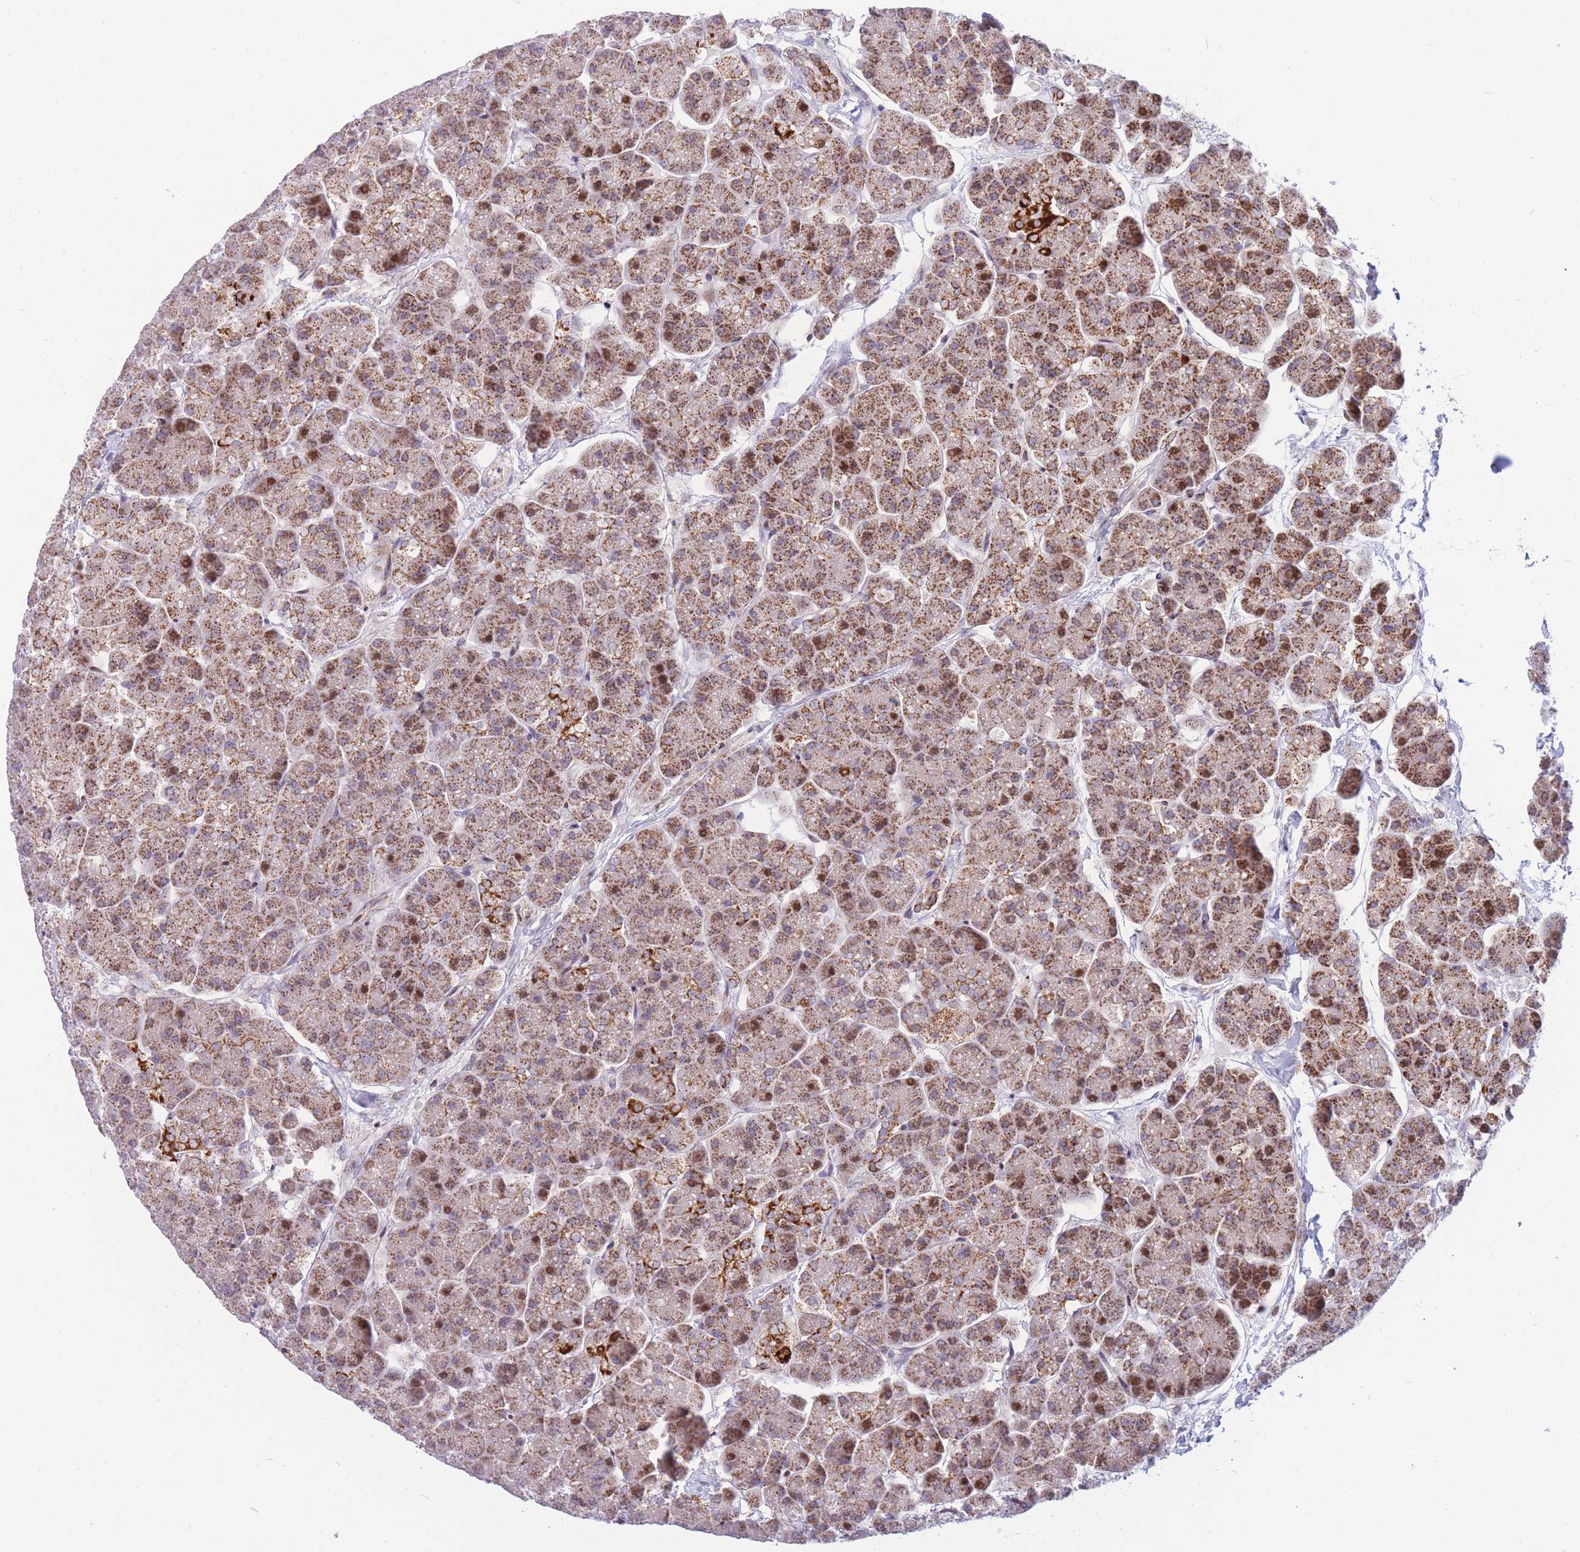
{"staining": {"intensity": "strong", "quantity": "25%-75%", "location": "cytoplasmic/membranous,nuclear"}, "tissue": "pancreas", "cell_type": "Exocrine glandular cells", "image_type": "normal", "snomed": [{"axis": "morphology", "description": "Normal tissue, NOS"}, {"axis": "topography", "description": "Pancreas"}, {"axis": "topography", "description": "Peripheral nerve tissue"}], "caption": "Immunohistochemistry (IHC) image of unremarkable pancreas: pancreas stained using immunohistochemistry shows high levels of strong protein expression localized specifically in the cytoplasmic/membranous,nuclear of exocrine glandular cells, appearing as a cytoplasmic/membranous,nuclear brown color.", "gene": "HSPE1", "patient": {"sex": "male", "age": 54}}